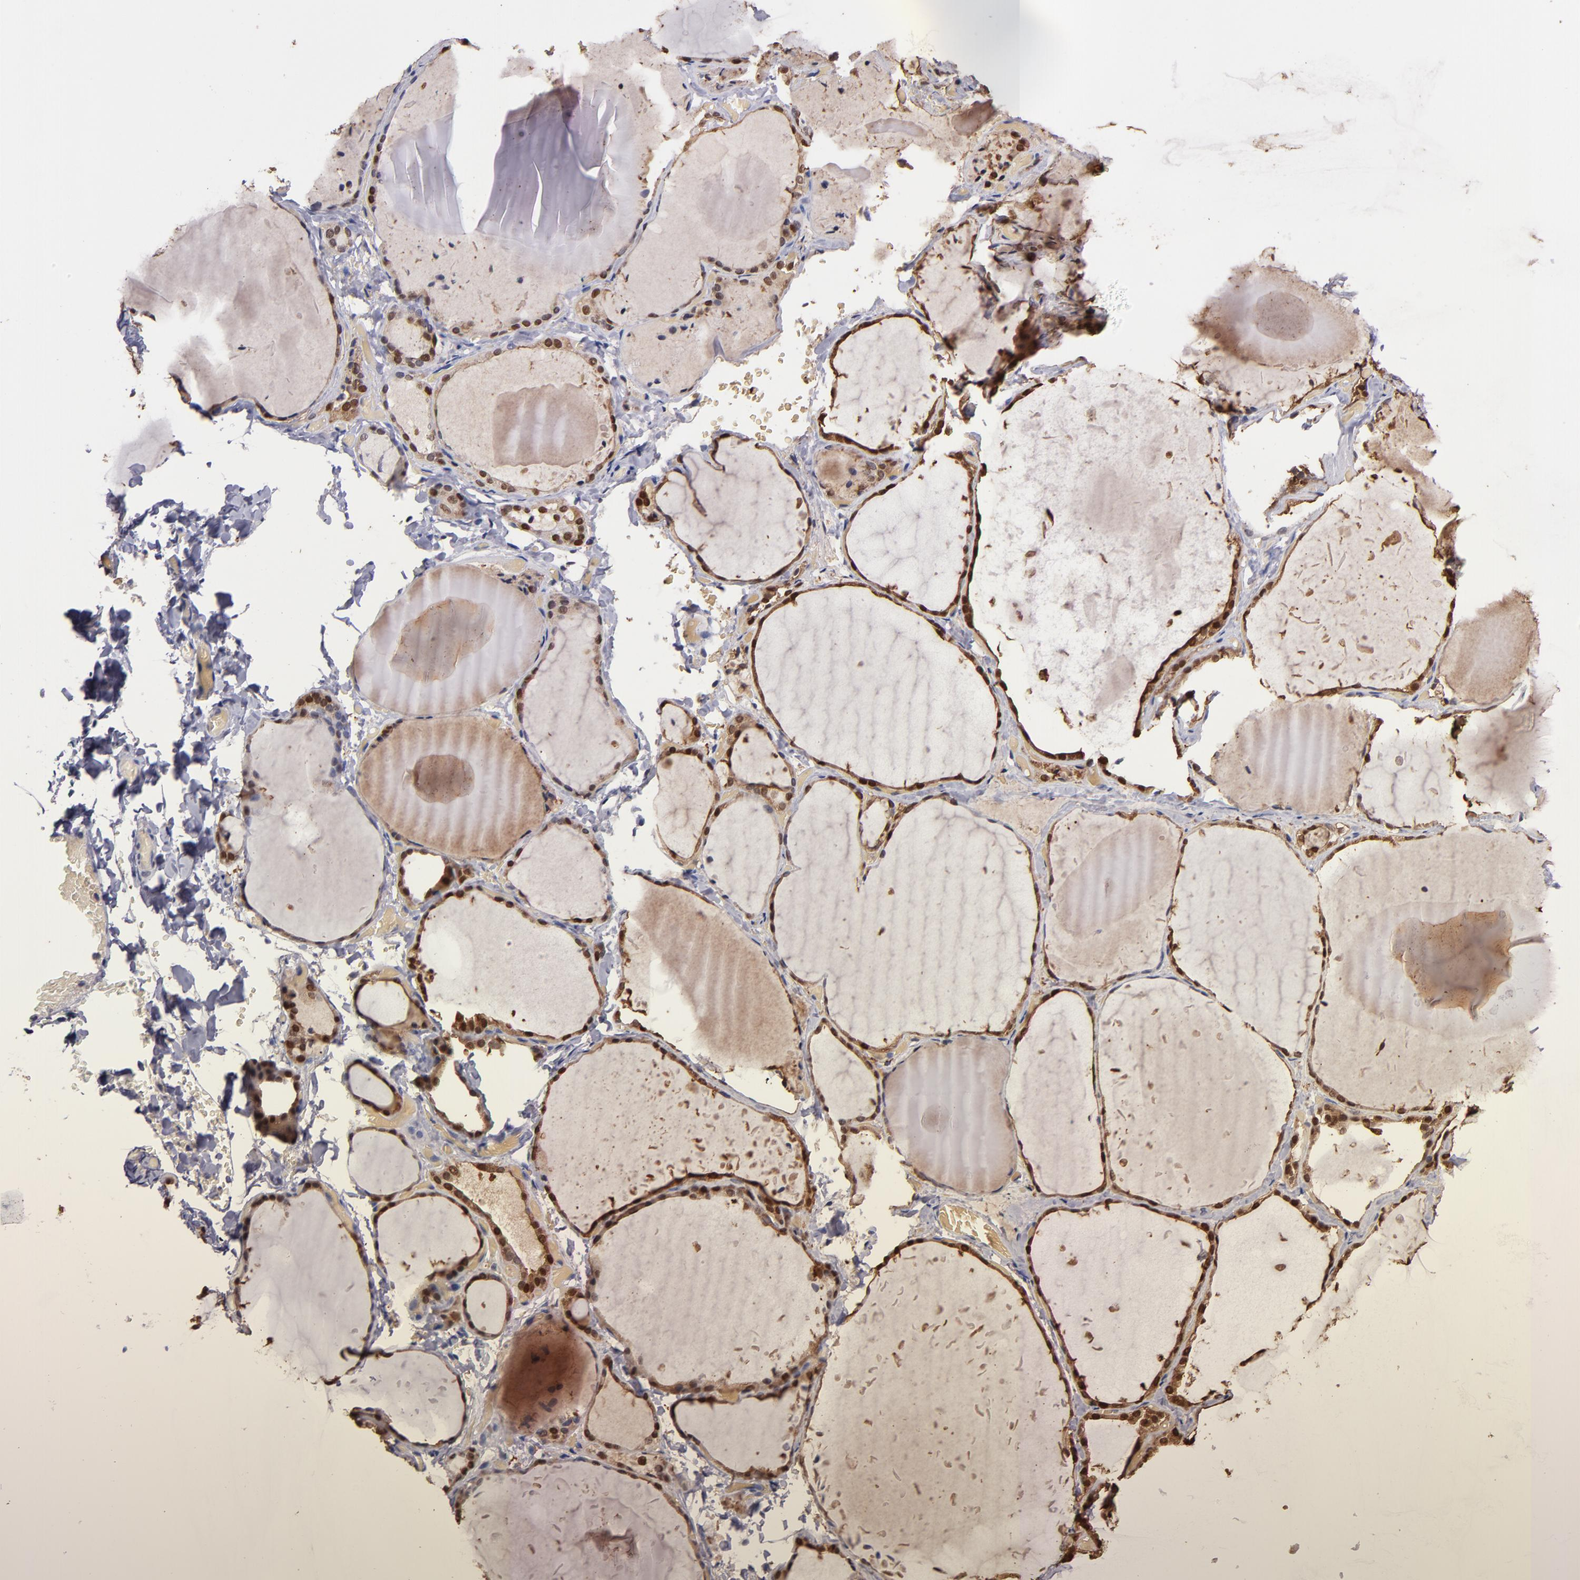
{"staining": {"intensity": "moderate", "quantity": ">75%", "location": "cytoplasmic/membranous,nuclear"}, "tissue": "thyroid gland", "cell_type": "Glandular cells", "image_type": "normal", "snomed": [{"axis": "morphology", "description": "Normal tissue, NOS"}, {"axis": "topography", "description": "Thyroid gland"}], "caption": "Immunohistochemical staining of benign thyroid gland demonstrates >75% levels of moderate cytoplasmic/membranous,nuclear protein expression in about >75% of glandular cells.", "gene": "S100A1", "patient": {"sex": "female", "age": 22}}